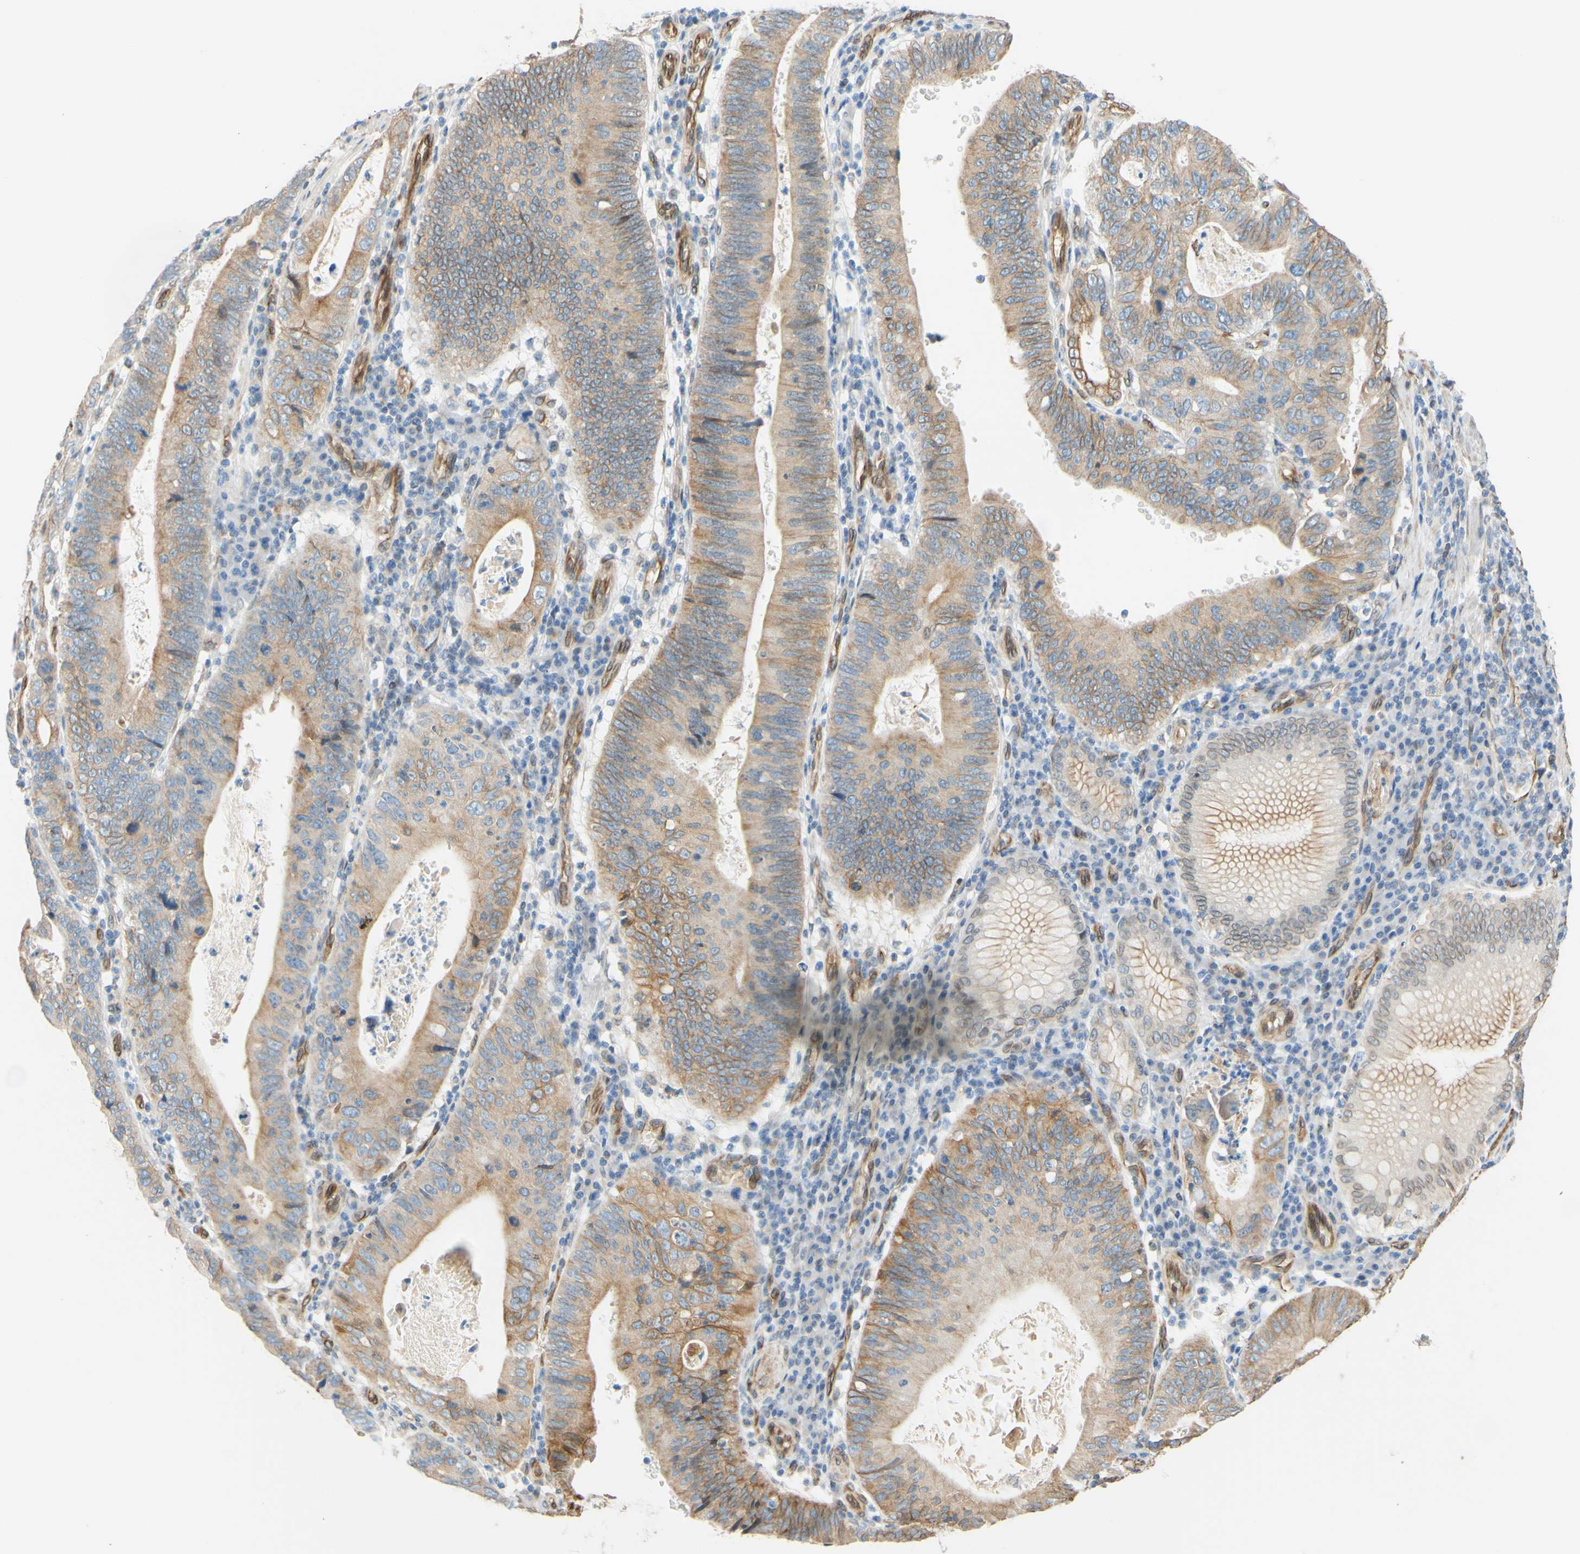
{"staining": {"intensity": "moderate", "quantity": "<25%", "location": "cytoplasmic/membranous,nuclear"}, "tissue": "stomach cancer", "cell_type": "Tumor cells", "image_type": "cancer", "snomed": [{"axis": "morphology", "description": "Adenocarcinoma, NOS"}, {"axis": "topography", "description": "Stomach"}], "caption": "A photomicrograph showing moderate cytoplasmic/membranous and nuclear expression in about <25% of tumor cells in stomach cancer (adenocarcinoma), as visualized by brown immunohistochemical staining.", "gene": "ENDOD1", "patient": {"sex": "male", "age": 59}}